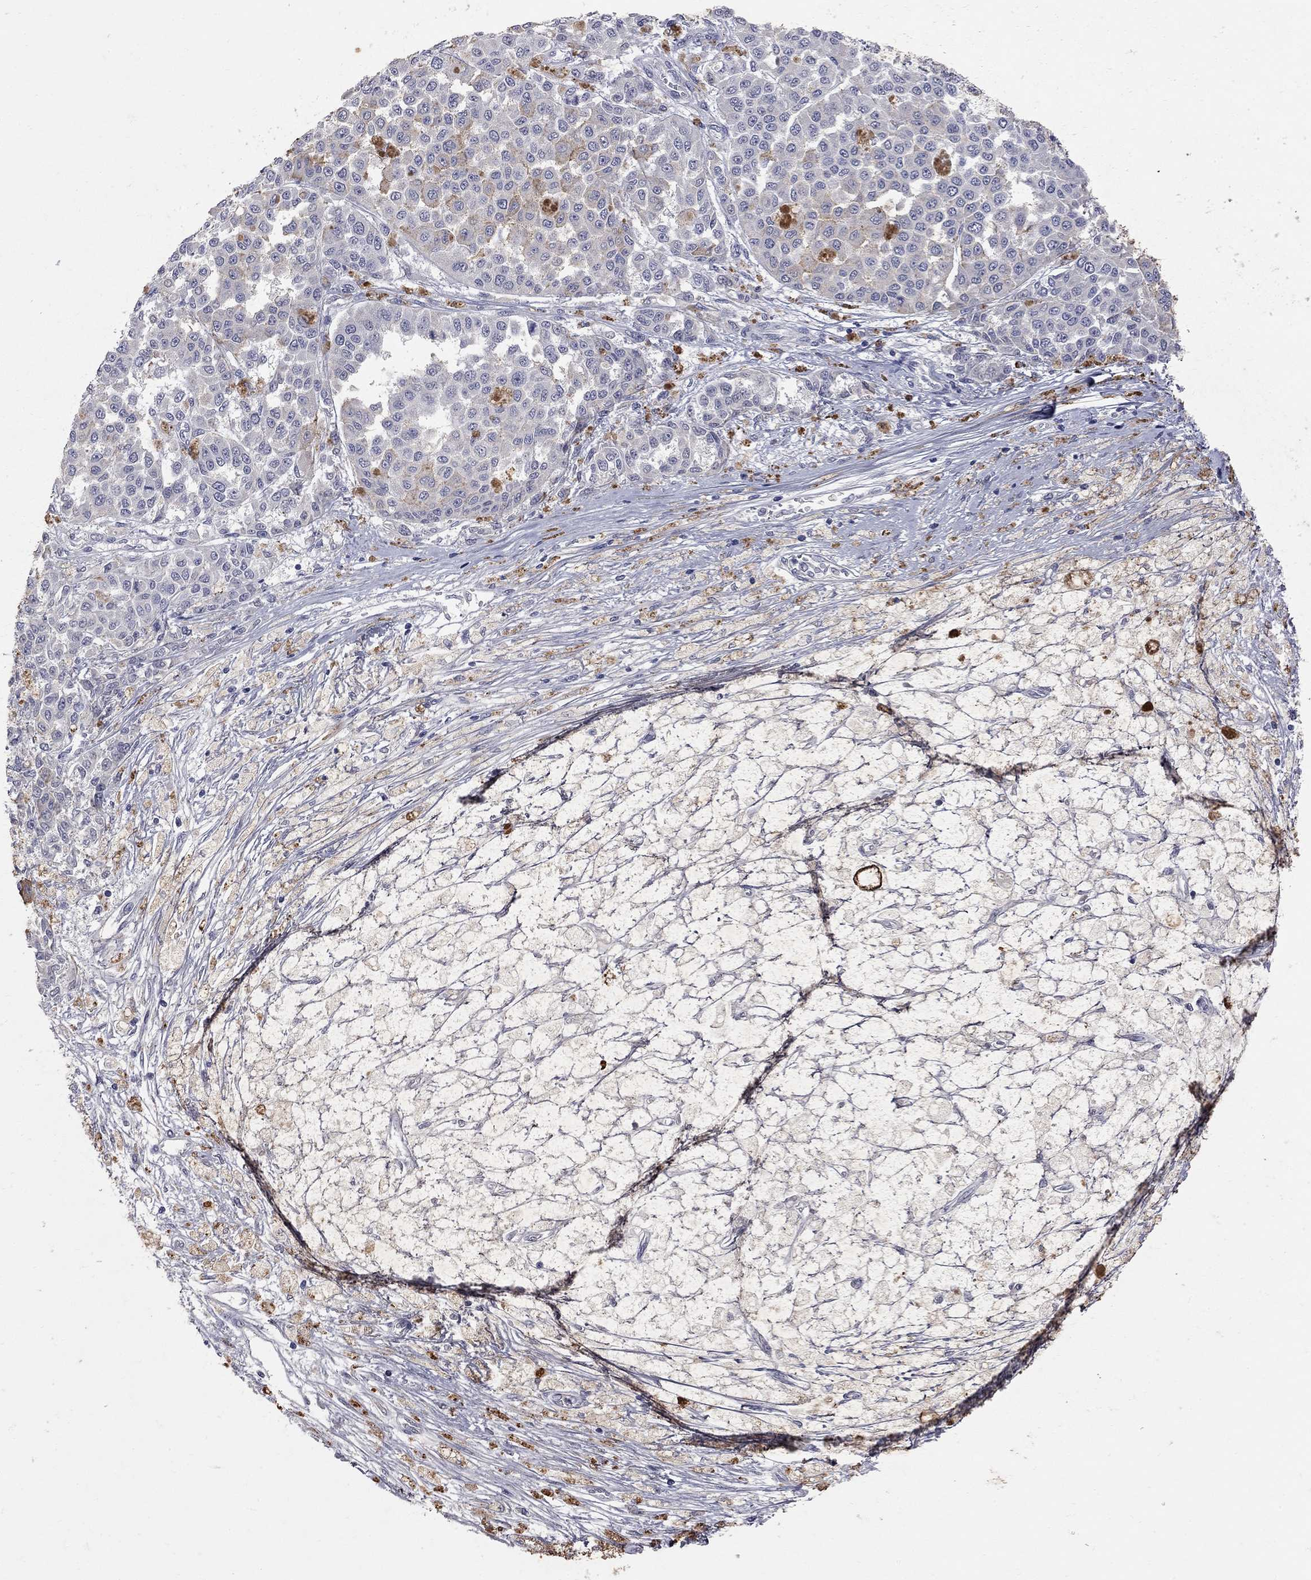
{"staining": {"intensity": "negative", "quantity": "none", "location": "none"}, "tissue": "melanoma", "cell_type": "Tumor cells", "image_type": "cancer", "snomed": [{"axis": "morphology", "description": "Malignant melanoma, NOS"}, {"axis": "topography", "description": "Skin"}], "caption": "Tumor cells are negative for brown protein staining in melanoma.", "gene": "NOS2", "patient": {"sex": "female", "age": 58}}